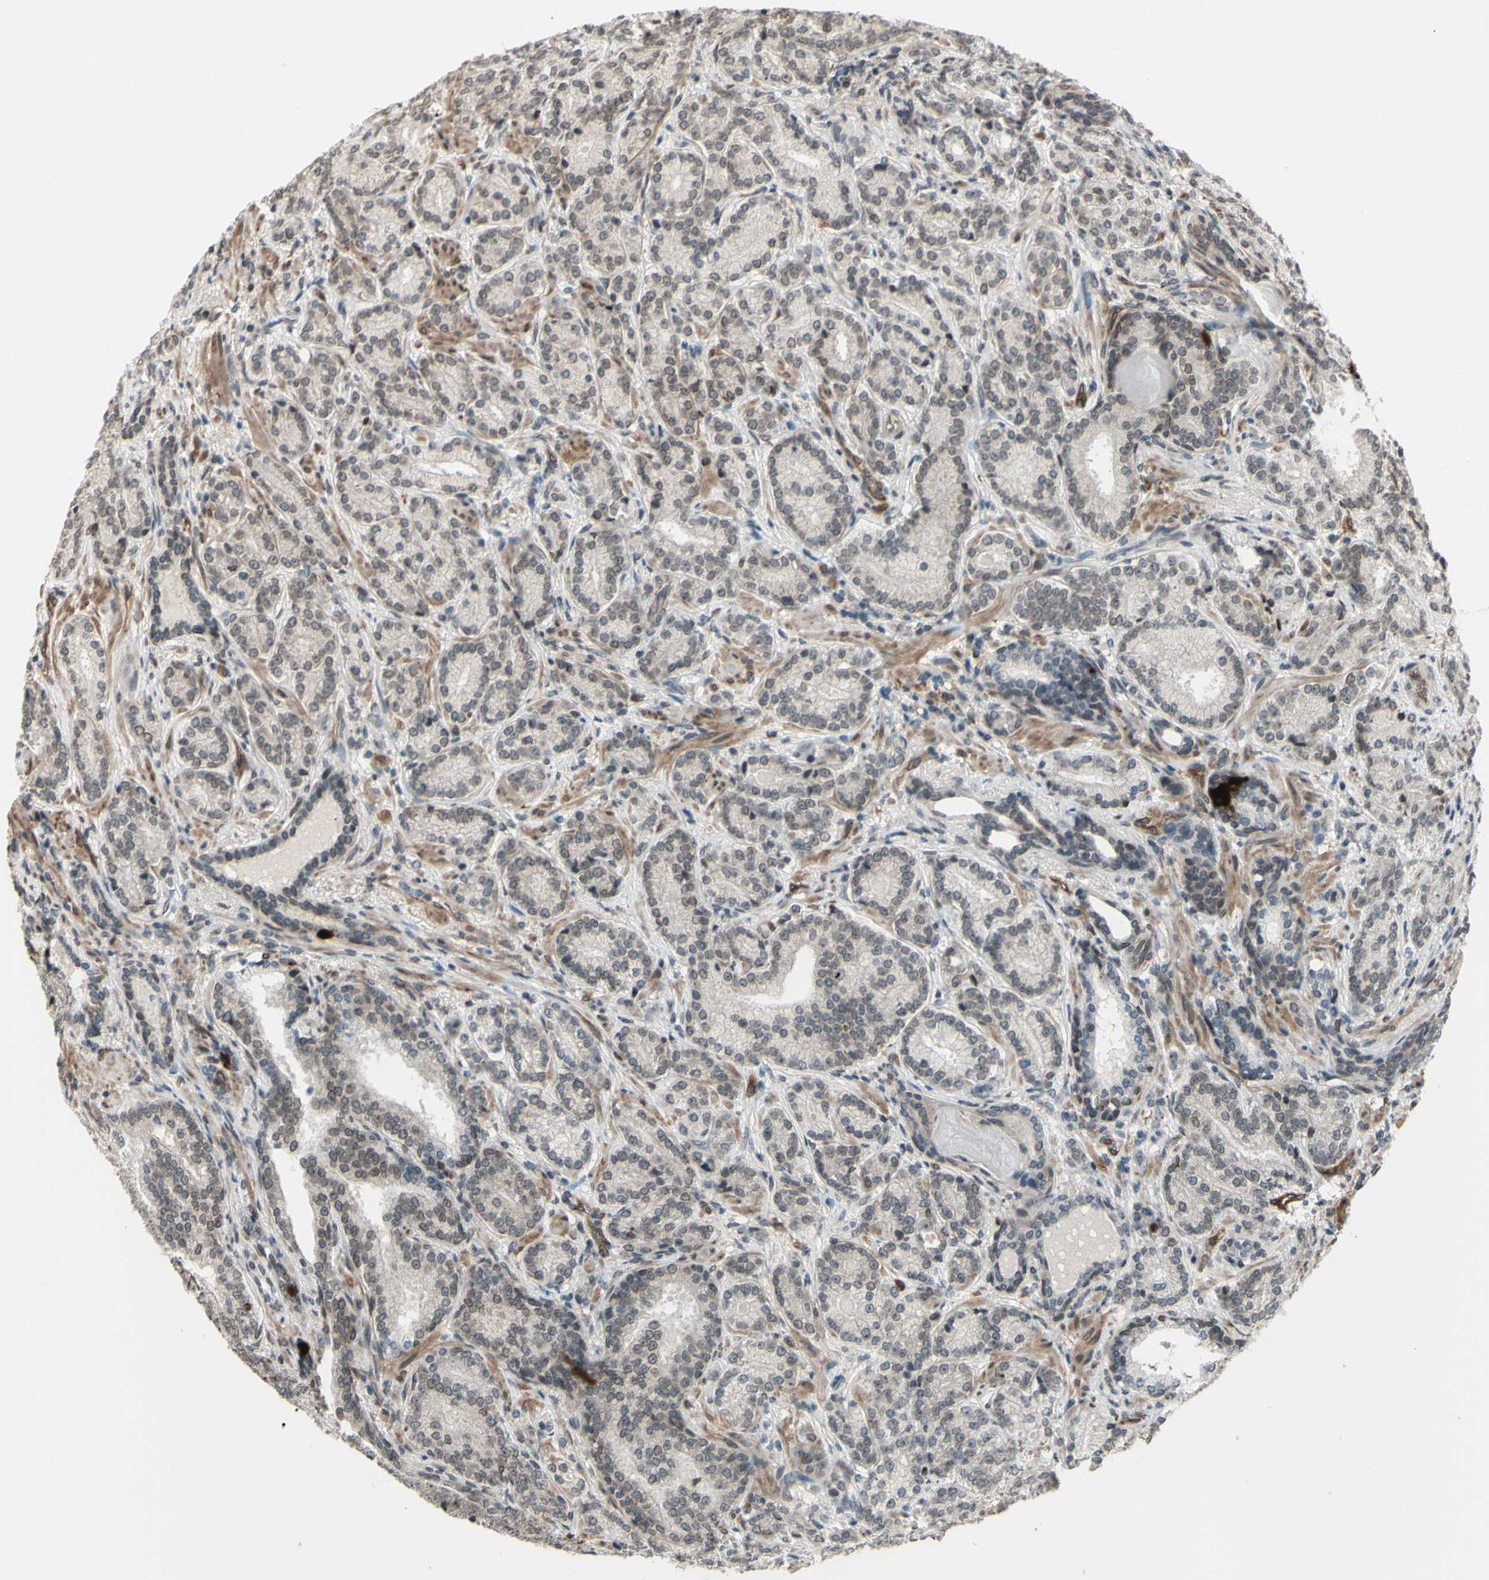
{"staining": {"intensity": "negative", "quantity": "none", "location": "none"}, "tissue": "prostate cancer", "cell_type": "Tumor cells", "image_type": "cancer", "snomed": [{"axis": "morphology", "description": "Adenocarcinoma, High grade"}, {"axis": "topography", "description": "Prostate"}], "caption": "Image shows no protein expression in tumor cells of prostate cancer (adenocarcinoma (high-grade)) tissue.", "gene": "MLF2", "patient": {"sex": "male", "age": 61}}